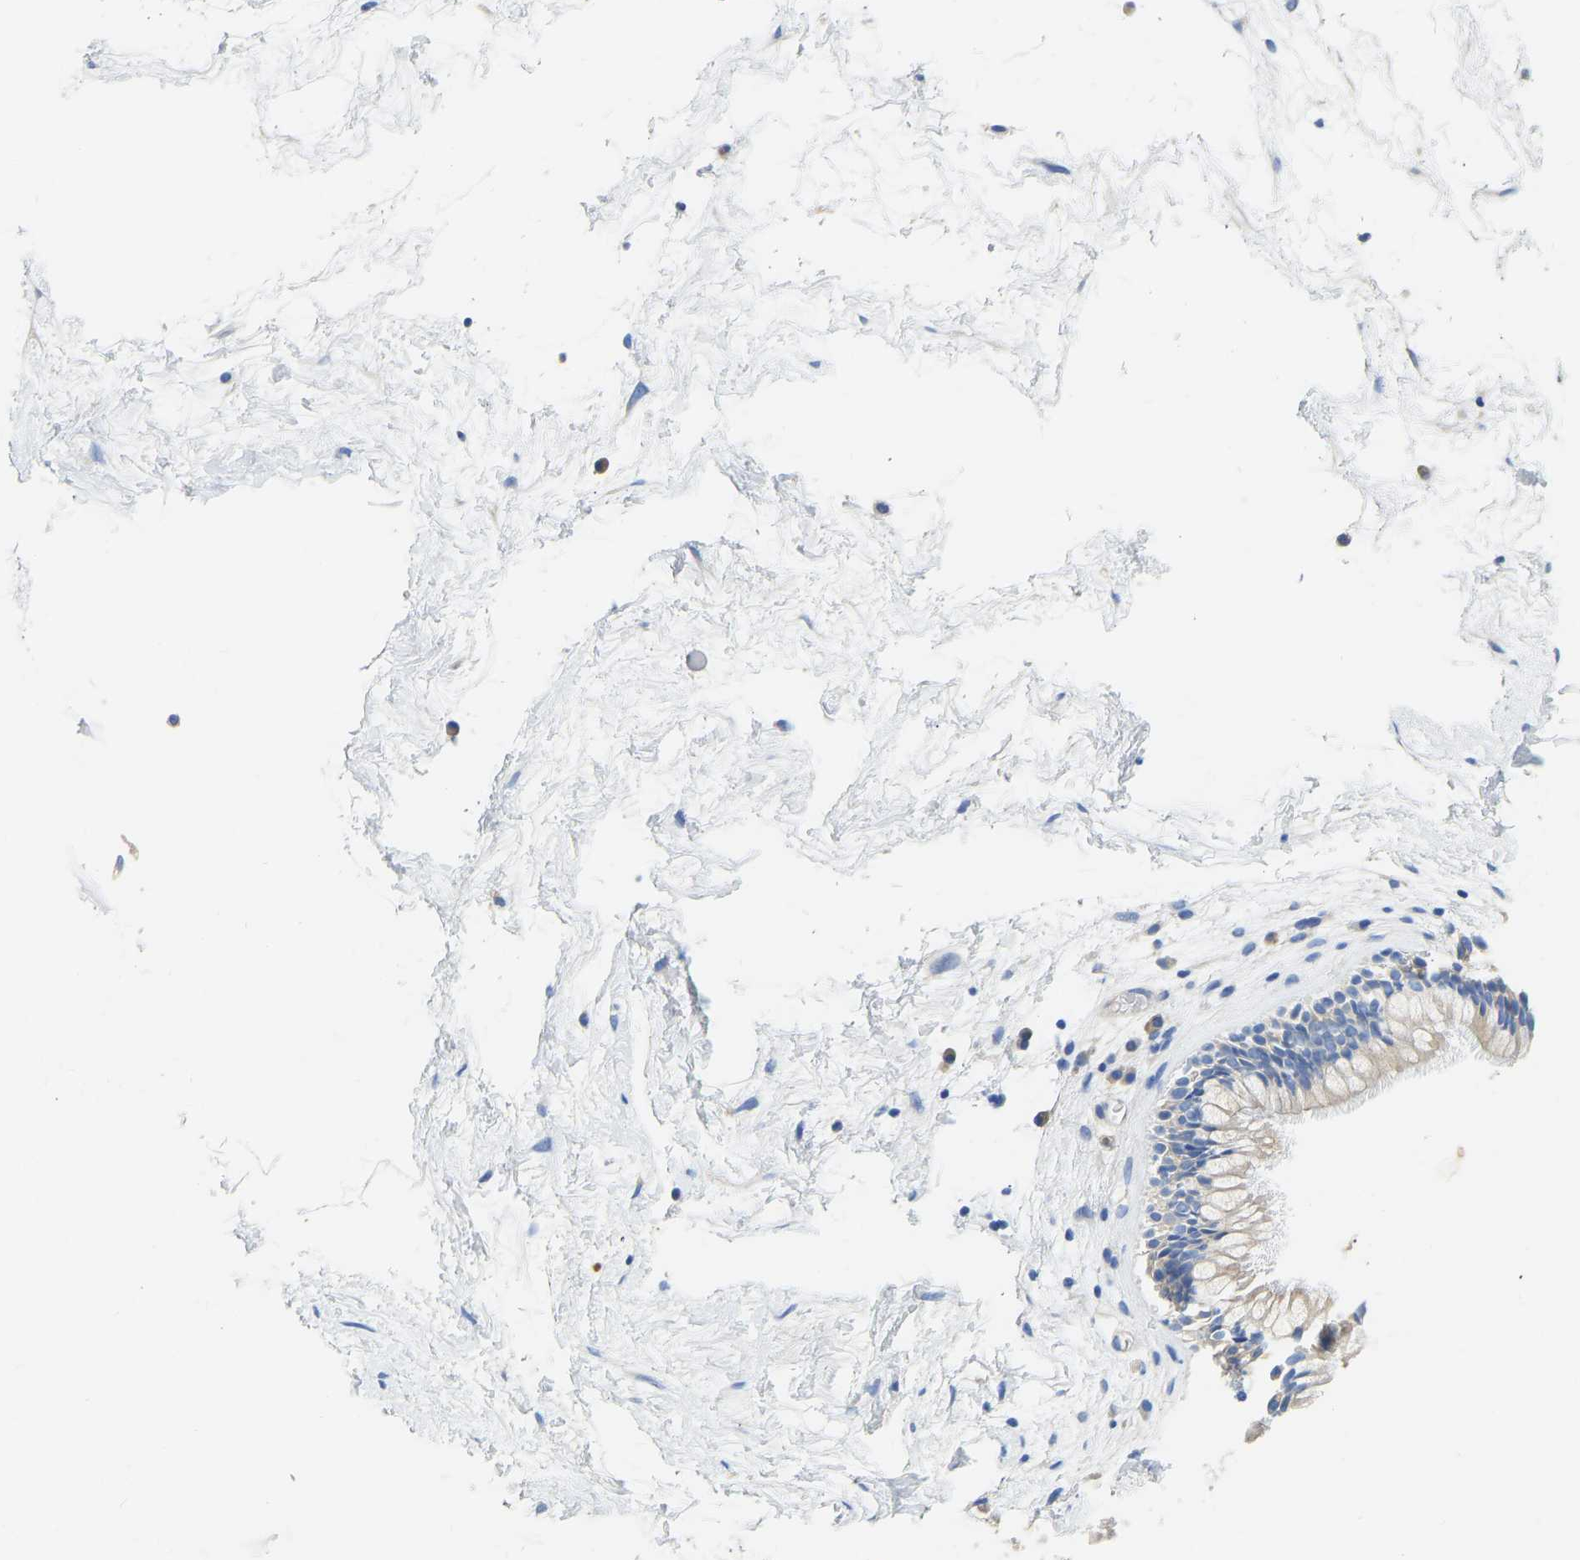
{"staining": {"intensity": "negative", "quantity": "none", "location": "none"}, "tissue": "nasopharynx", "cell_type": "Respiratory epithelial cells", "image_type": "normal", "snomed": [{"axis": "morphology", "description": "Normal tissue, NOS"}, {"axis": "morphology", "description": "Inflammation, NOS"}, {"axis": "topography", "description": "Nasopharynx"}], "caption": "Immunohistochemistry of unremarkable nasopharynx shows no staining in respiratory epithelial cells. (Stains: DAB (3,3'-diaminobenzidine) immunohistochemistry (IHC) with hematoxylin counter stain, Microscopy: brightfield microscopy at high magnification).", "gene": "CHAD", "patient": {"sex": "male", "age": 48}}